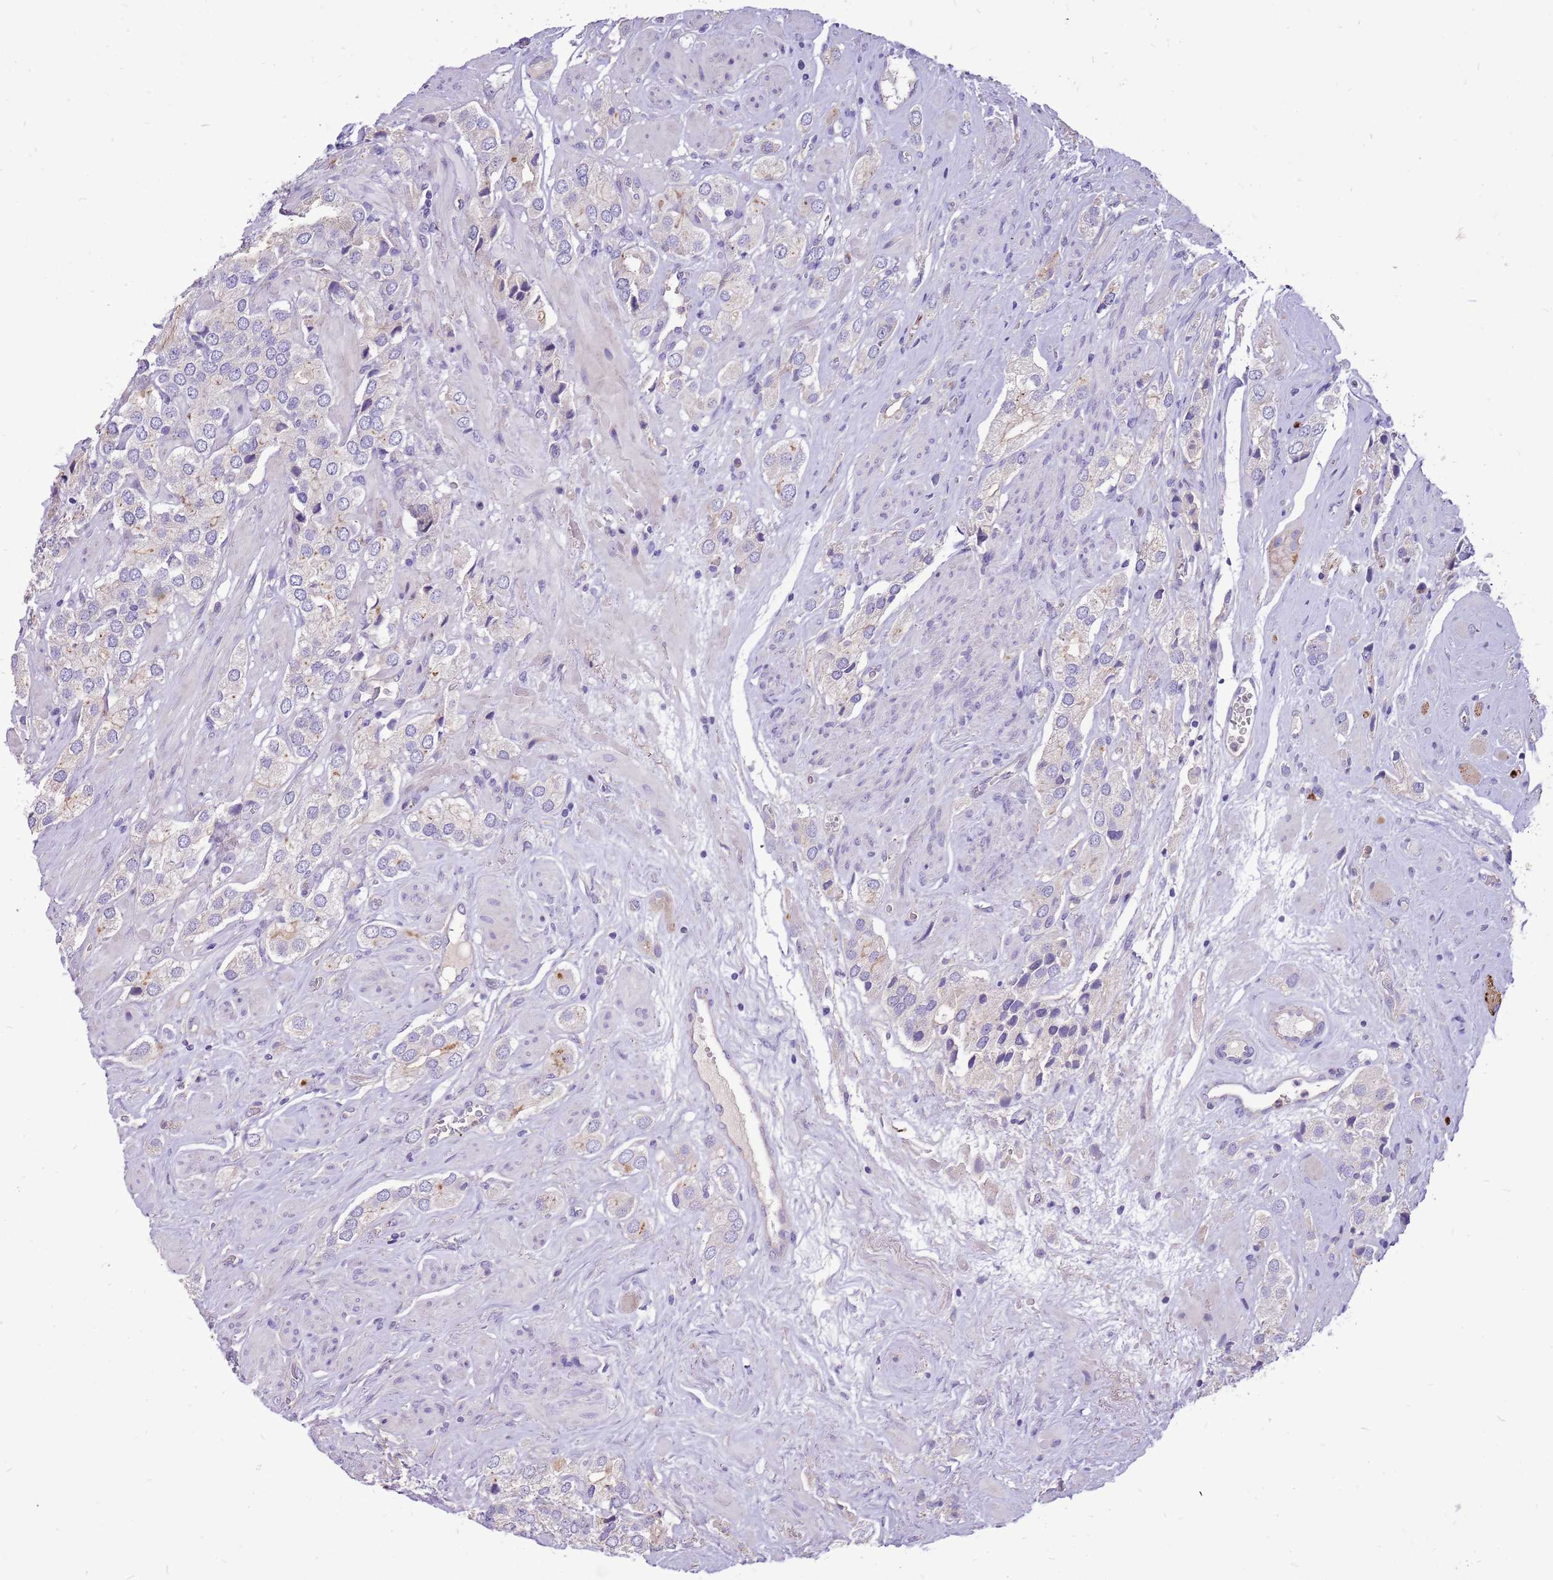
{"staining": {"intensity": "negative", "quantity": "none", "location": "none"}, "tissue": "prostate cancer", "cell_type": "Tumor cells", "image_type": "cancer", "snomed": [{"axis": "morphology", "description": "Adenocarcinoma, High grade"}, {"axis": "topography", "description": "Prostate and seminal vesicle, NOS"}], "caption": "Adenocarcinoma (high-grade) (prostate) was stained to show a protein in brown. There is no significant expression in tumor cells.", "gene": "NTN4", "patient": {"sex": "male", "age": 64}}